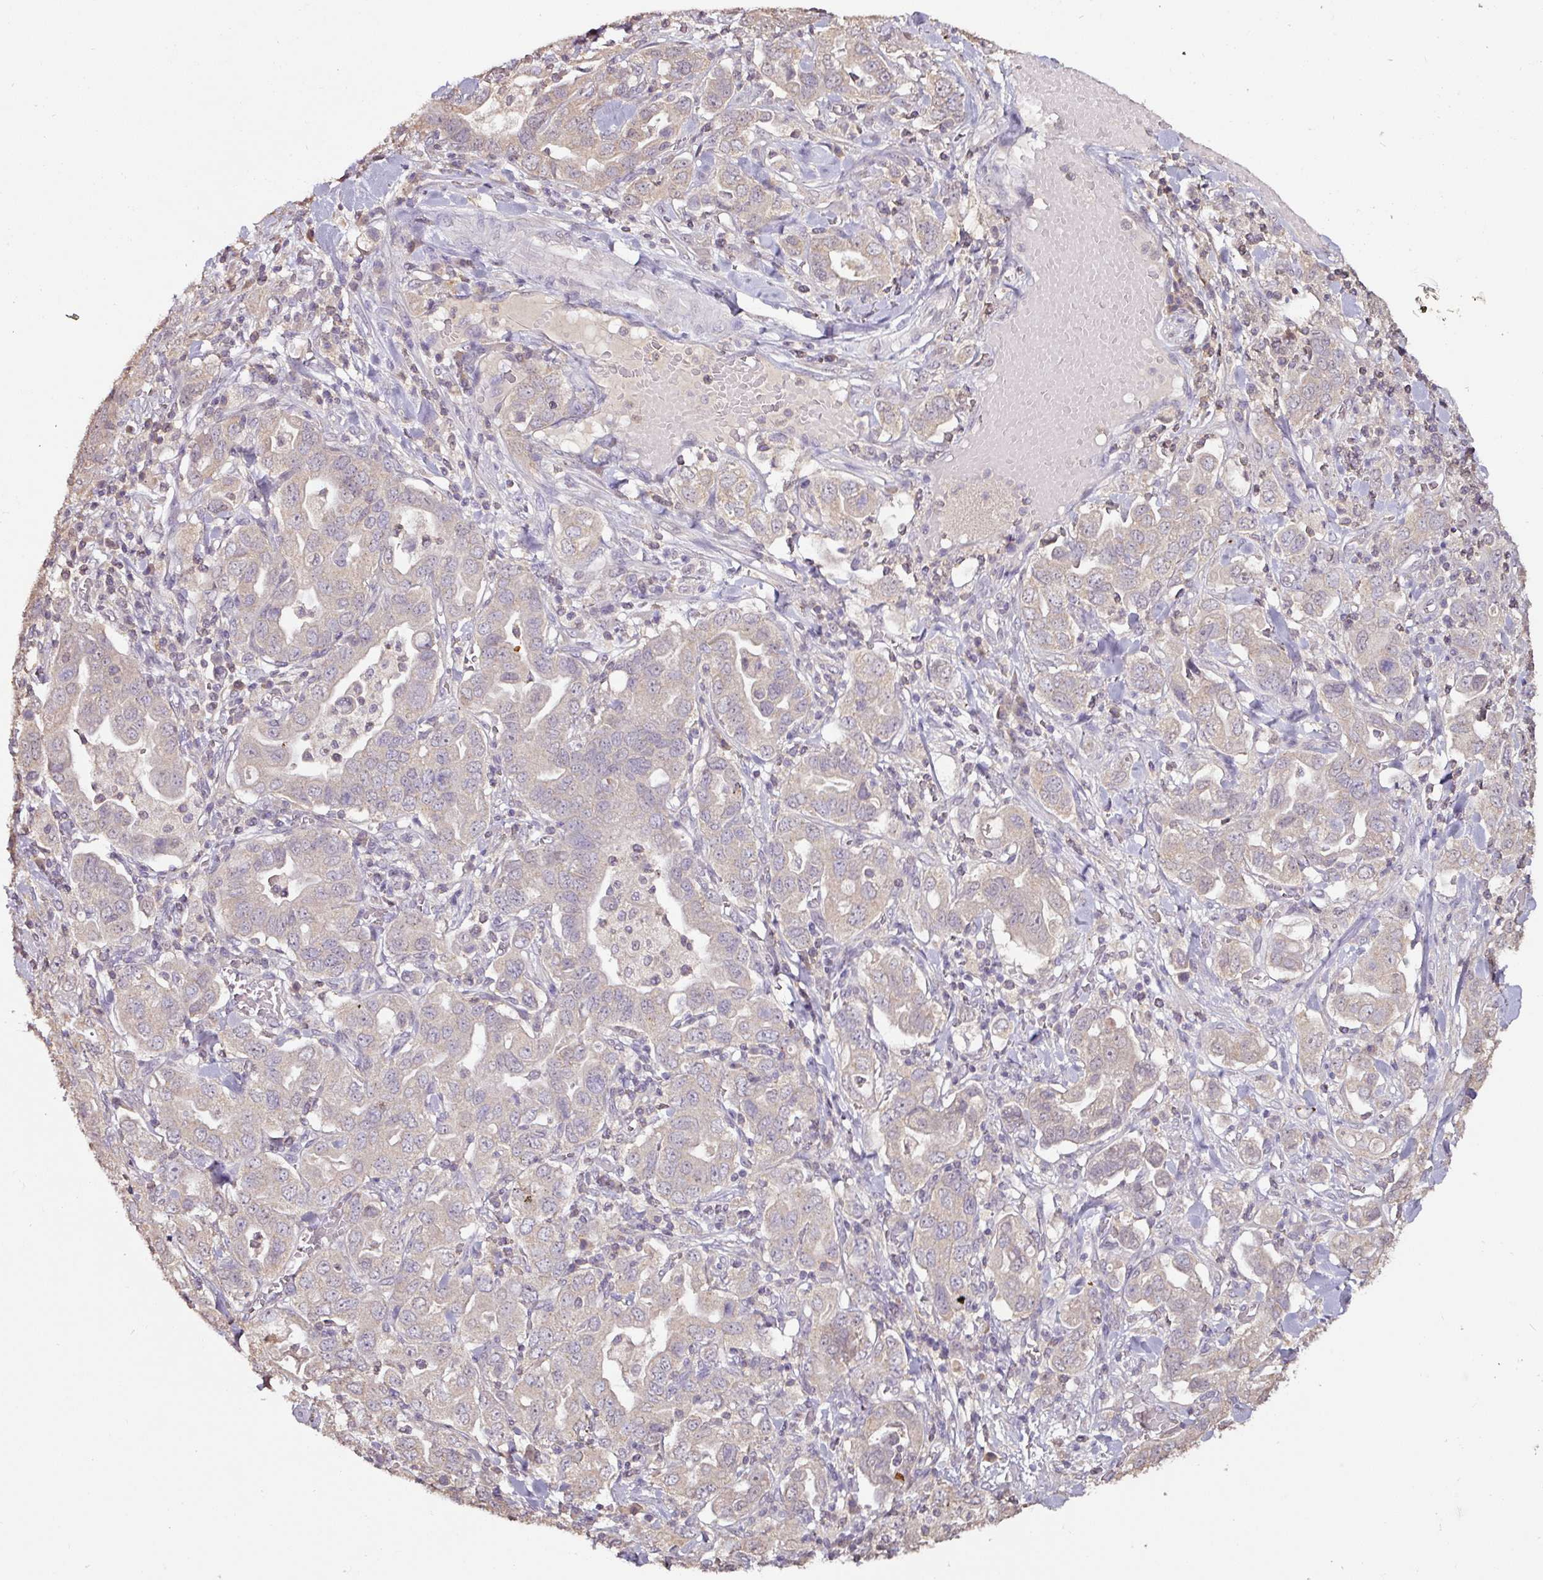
{"staining": {"intensity": "negative", "quantity": "none", "location": "none"}, "tissue": "stomach cancer", "cell_type": "Tumor cells", "image_type": "cancer", "snomed": [{"axis": "morphology", "description": "Adenocarcinoma, NOS"}, {"axis": "topography", "description": "Stomach, upper"}, {"axis": "topography", "description": "Stomach"}], "caption": "Immunohistochemical staining of stomach cancer exhibits no significant staining in tumor cells.", "gene": "RPL38", "patient": {"sex": "male", "age": 62}}